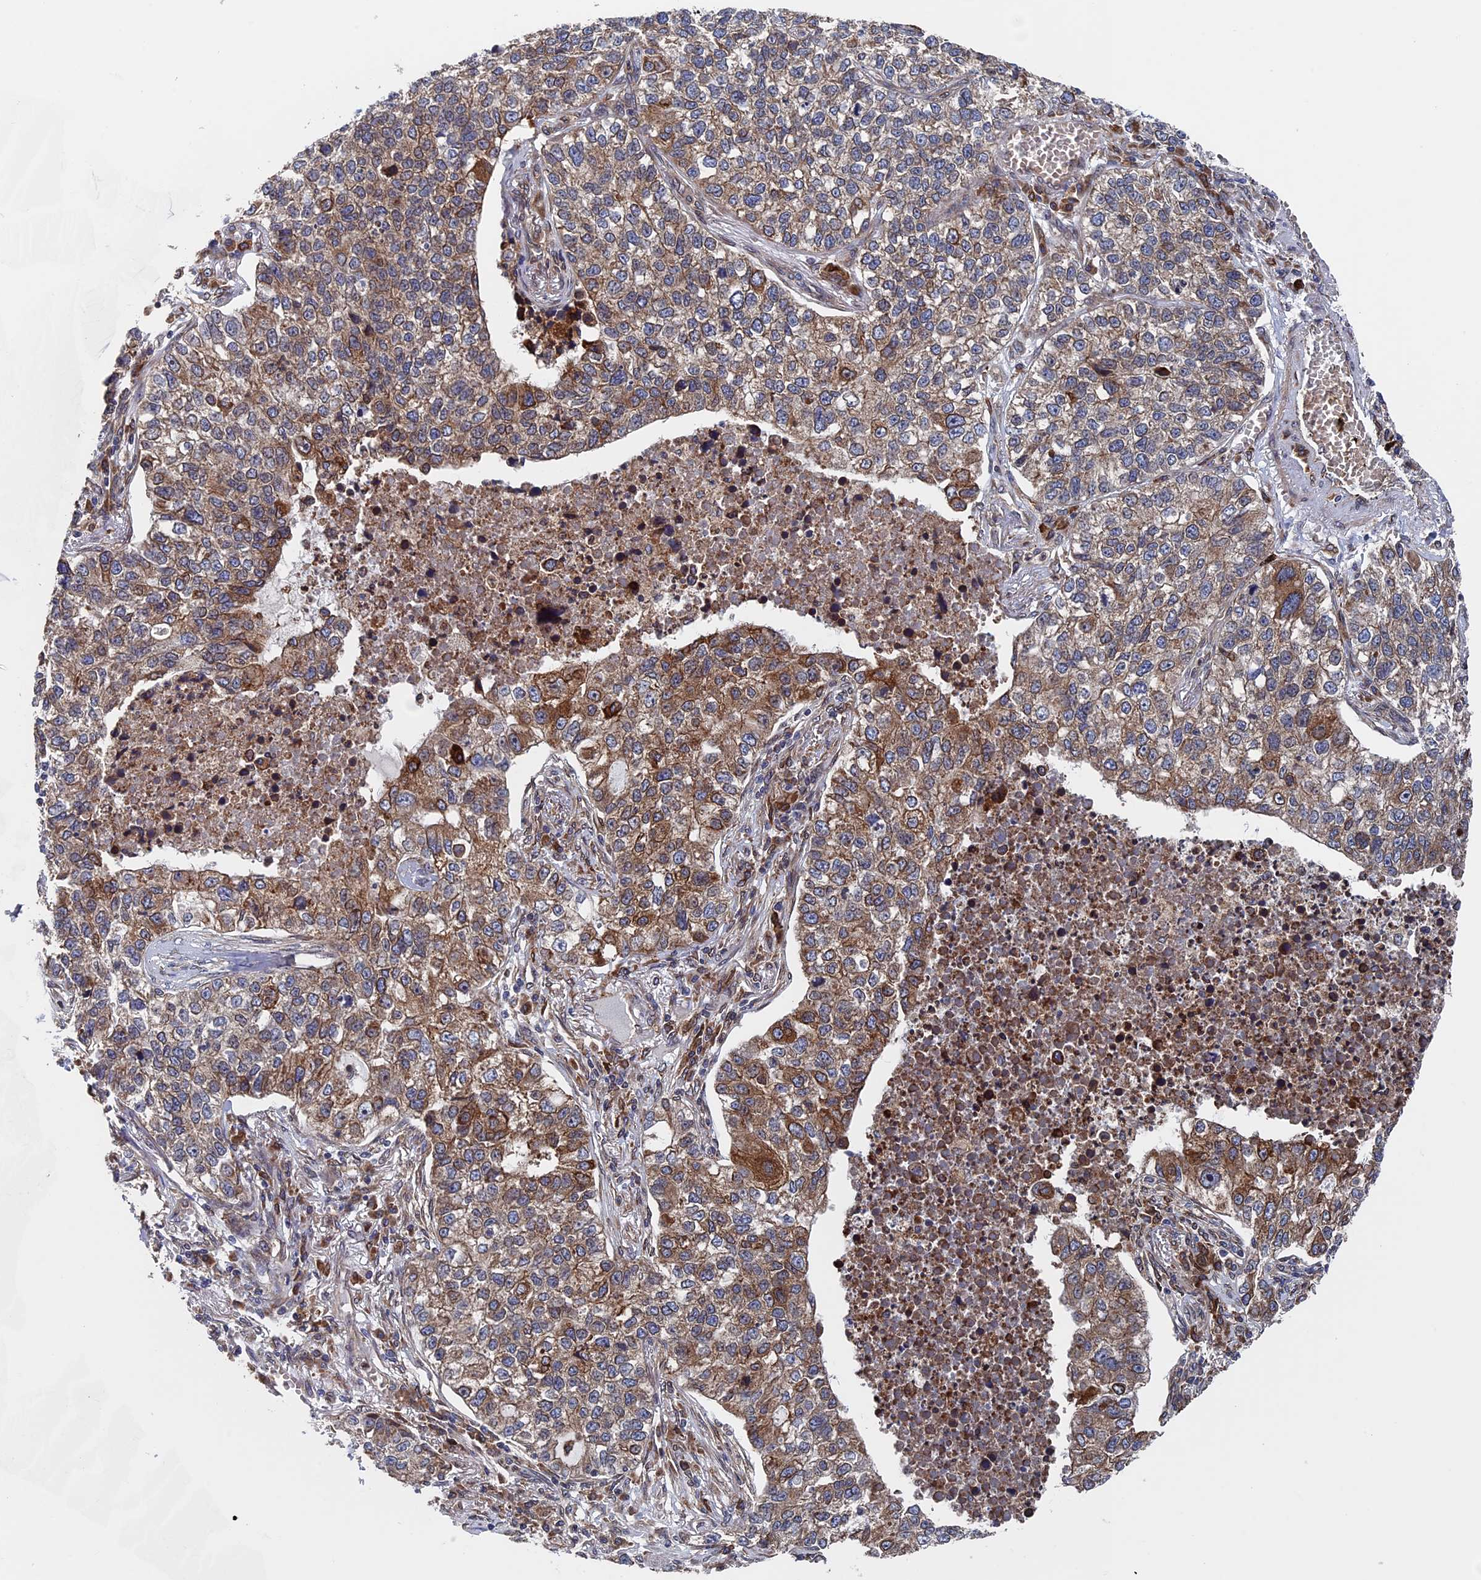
{"staining": {"intensity": "moderate", "quantity": ">75%", "location": "cytoplasmic/membranous"}, "tissue": "lung cancer", "cell_type": "Tumor cells", "image_type": "cancer", "snomed": [{"axis": "morphology", "description": "Adenocarcinoma, NOS"}, {"axis": "topography", "description": "Lung"}], "caption": "Brown immunohistochemical staining in human lung cancer displays moderate cytoplasmic/membranous positivity in approximately >75% of tumor cells.", "gene": "RPUSD1", "patient": {"sex": "male", "age": 49}}